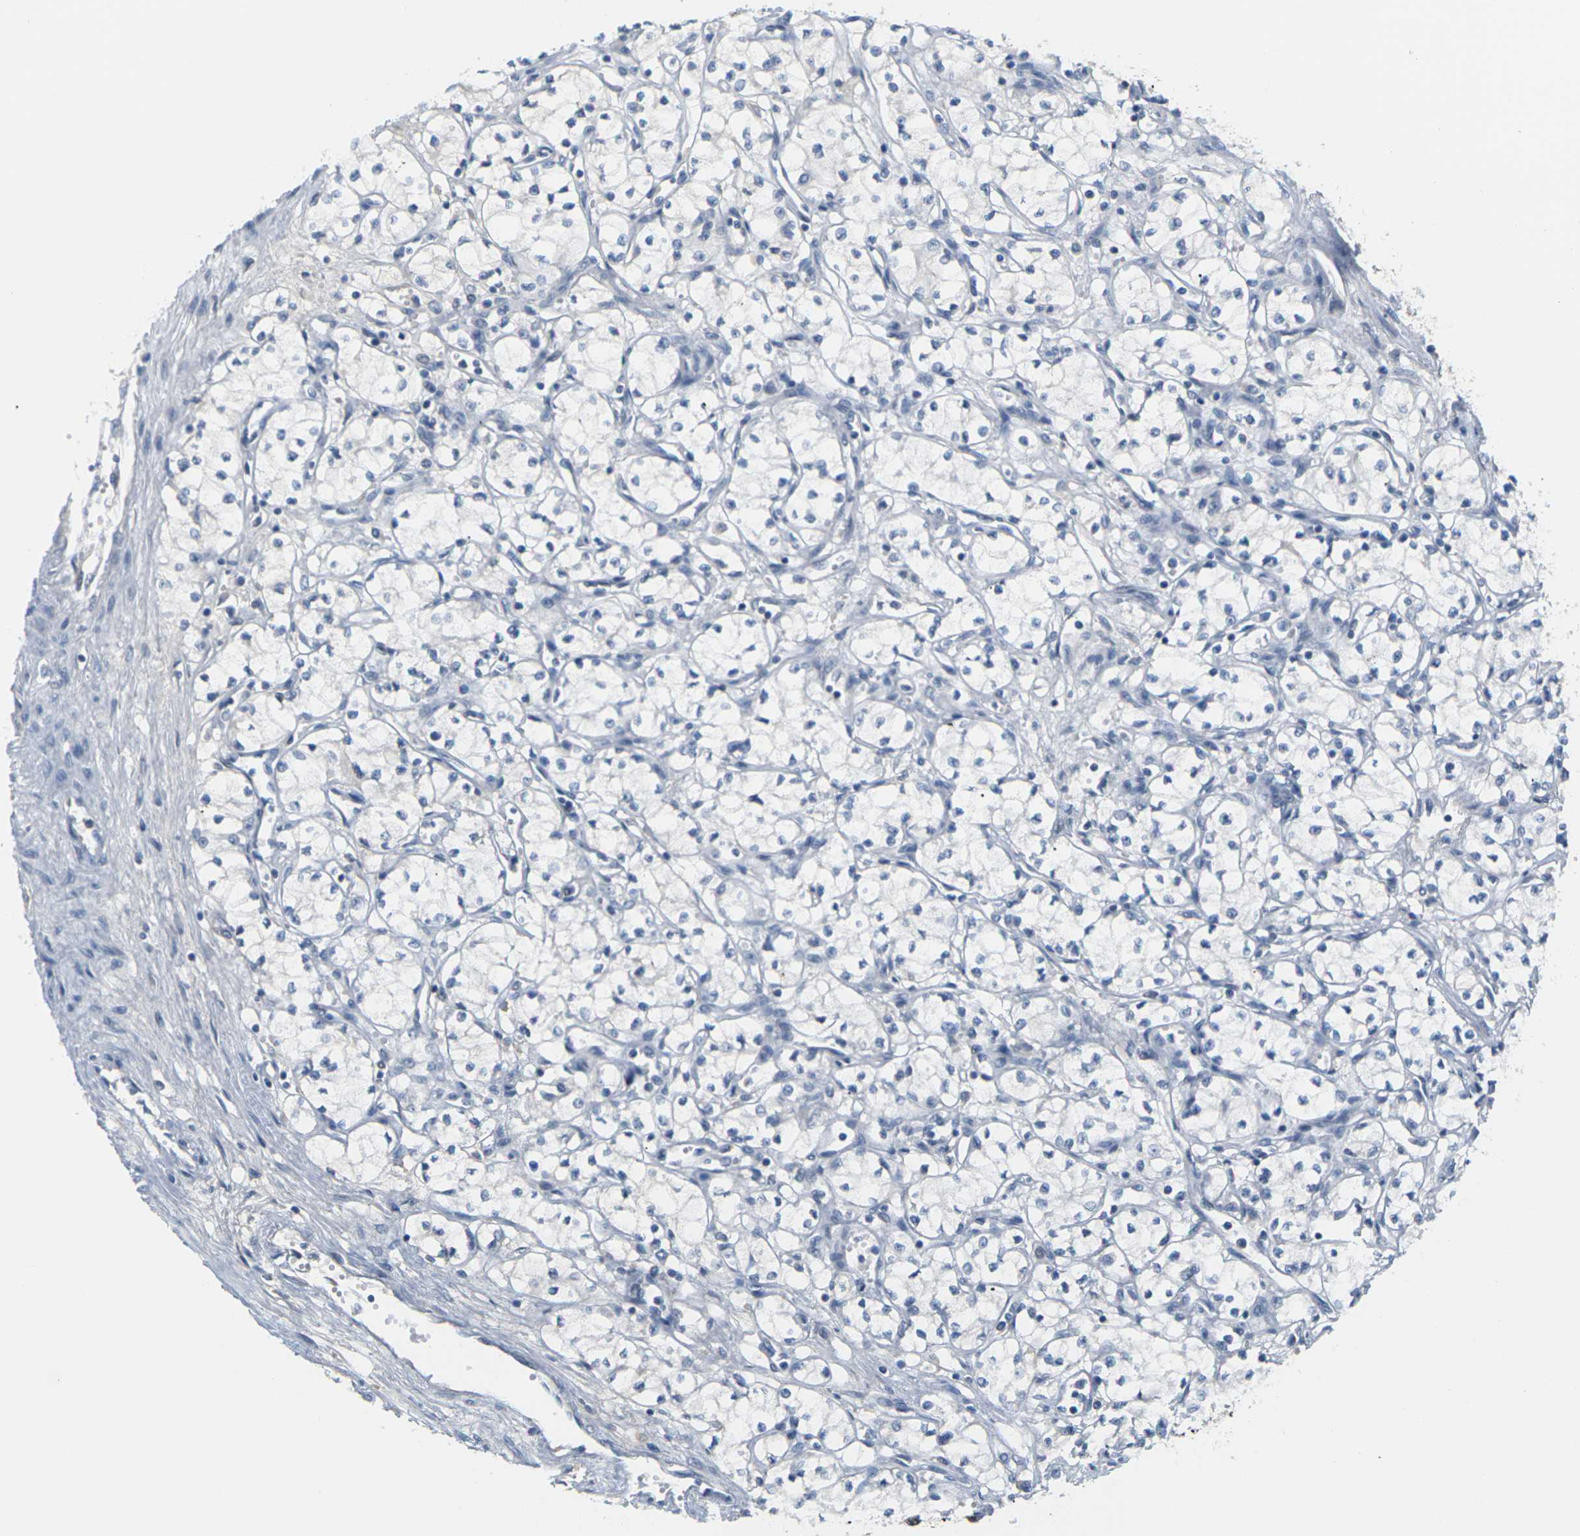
{"staining": {"intensity": "negative", "quantity": "none", "location": "none"}, "tissue": "renal cancer", "cell_type": "Tumor cells", "image_type": "cancer", "snomed": [{"axis": "morphology", "description": "Normal tissue, NOS"}, {"axis": "morphology", "description": "Adenocarcinoma, NOS"}, {"axis": "topography", "description": "Kidney"}], "caption": "The IHC micrograph has no significant staining in tumor cells of adenocarcinoma (renal) tissue.", "gene": "PKP2", "patient": {"sex": "male", "age": 59}}